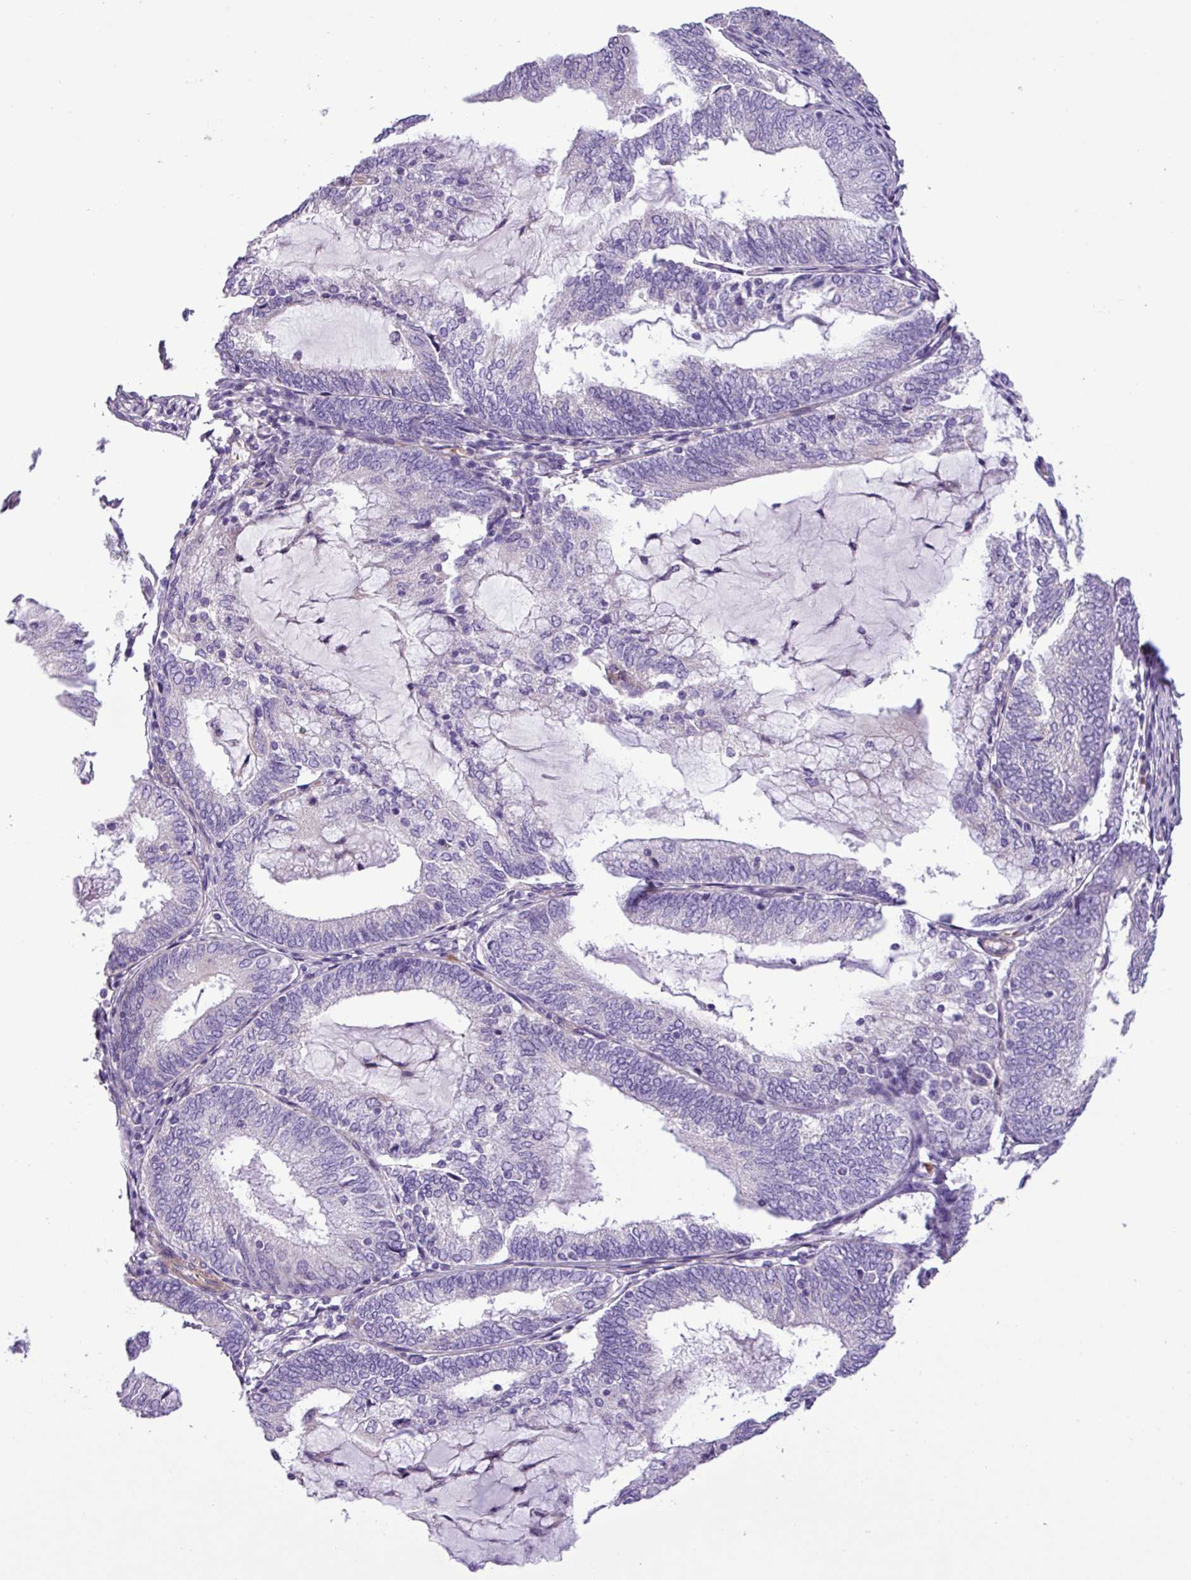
{"staining": {"intensity": "negative", "quantity": "none", "location": "none"}, "tissue": "endometrial cancer", "cell_type": "Tumor cells", "image_type": "cancer", "snomed": [{"axis": "morphology", "description": "Adenocarcinoma, NOS"}, {"axis": "topography", "description": "Endometrium"}], "caption": "Endometrial cancer (adenocarcinoma) was stained to show a protein in brown. There is no significant staining in tumor cells.", "gene": "C11orf91", "patient": {"sex": "female", "age": 81}}